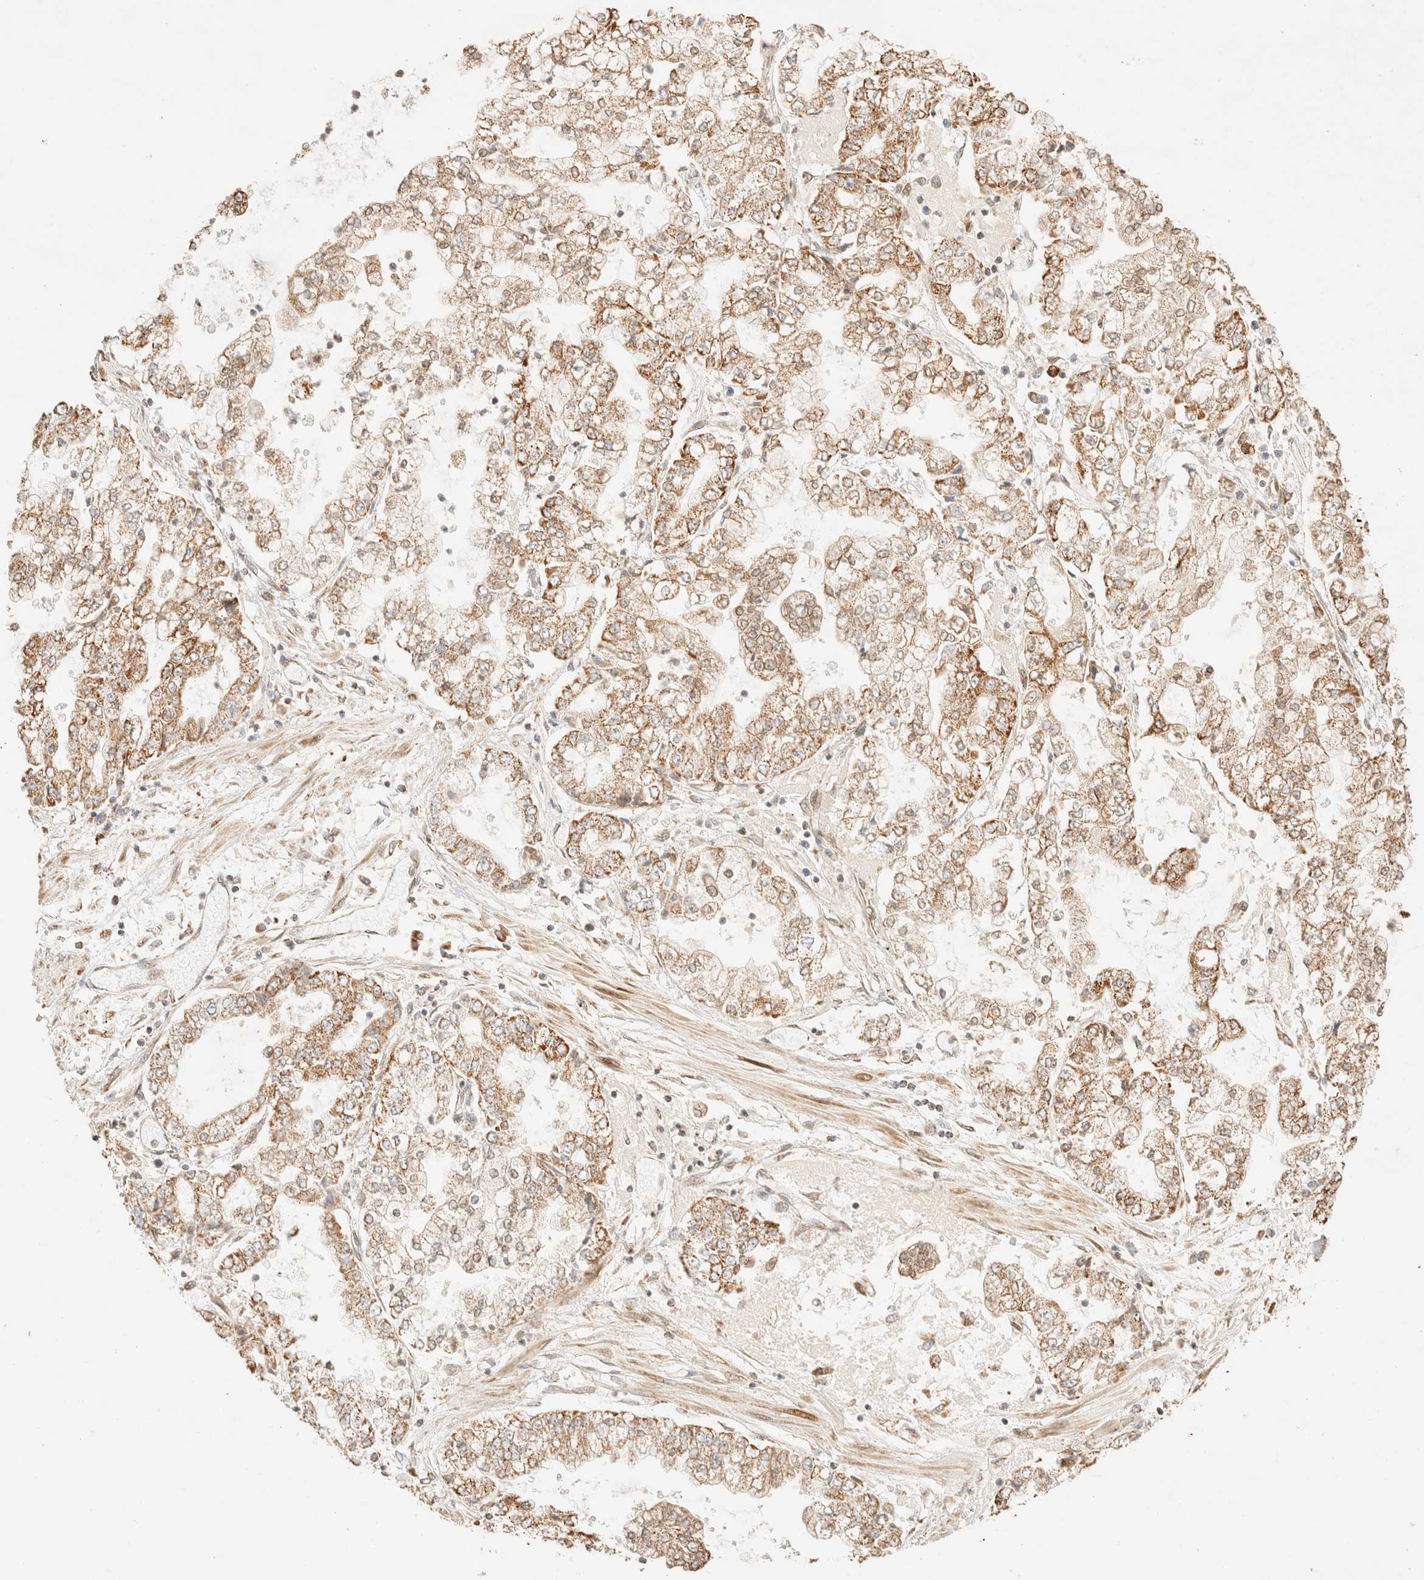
{"staining": {"intensity": "moderate", "quantity": ">75%", "location": "cytoplasmic/membranous"}, "tissue": "stomach cancer", "cell_type": "Tumor cells", "image_type": "cancer", "snomed": [{"axis": "morphology", "description": "Adenocarcinoma, NOS"}, {"axis": "topography", "description": "Stomach"}], "caption": "Immunohistochemistry (IHC) of human stomach cancer (adenocarcinoma) demonstrates medium levels of moderate cytoplasmic/membranous positivity in approximately >75% of tumor cells.", "gene": "TACO1", "patient": {"sex": "male", "age": 76}}